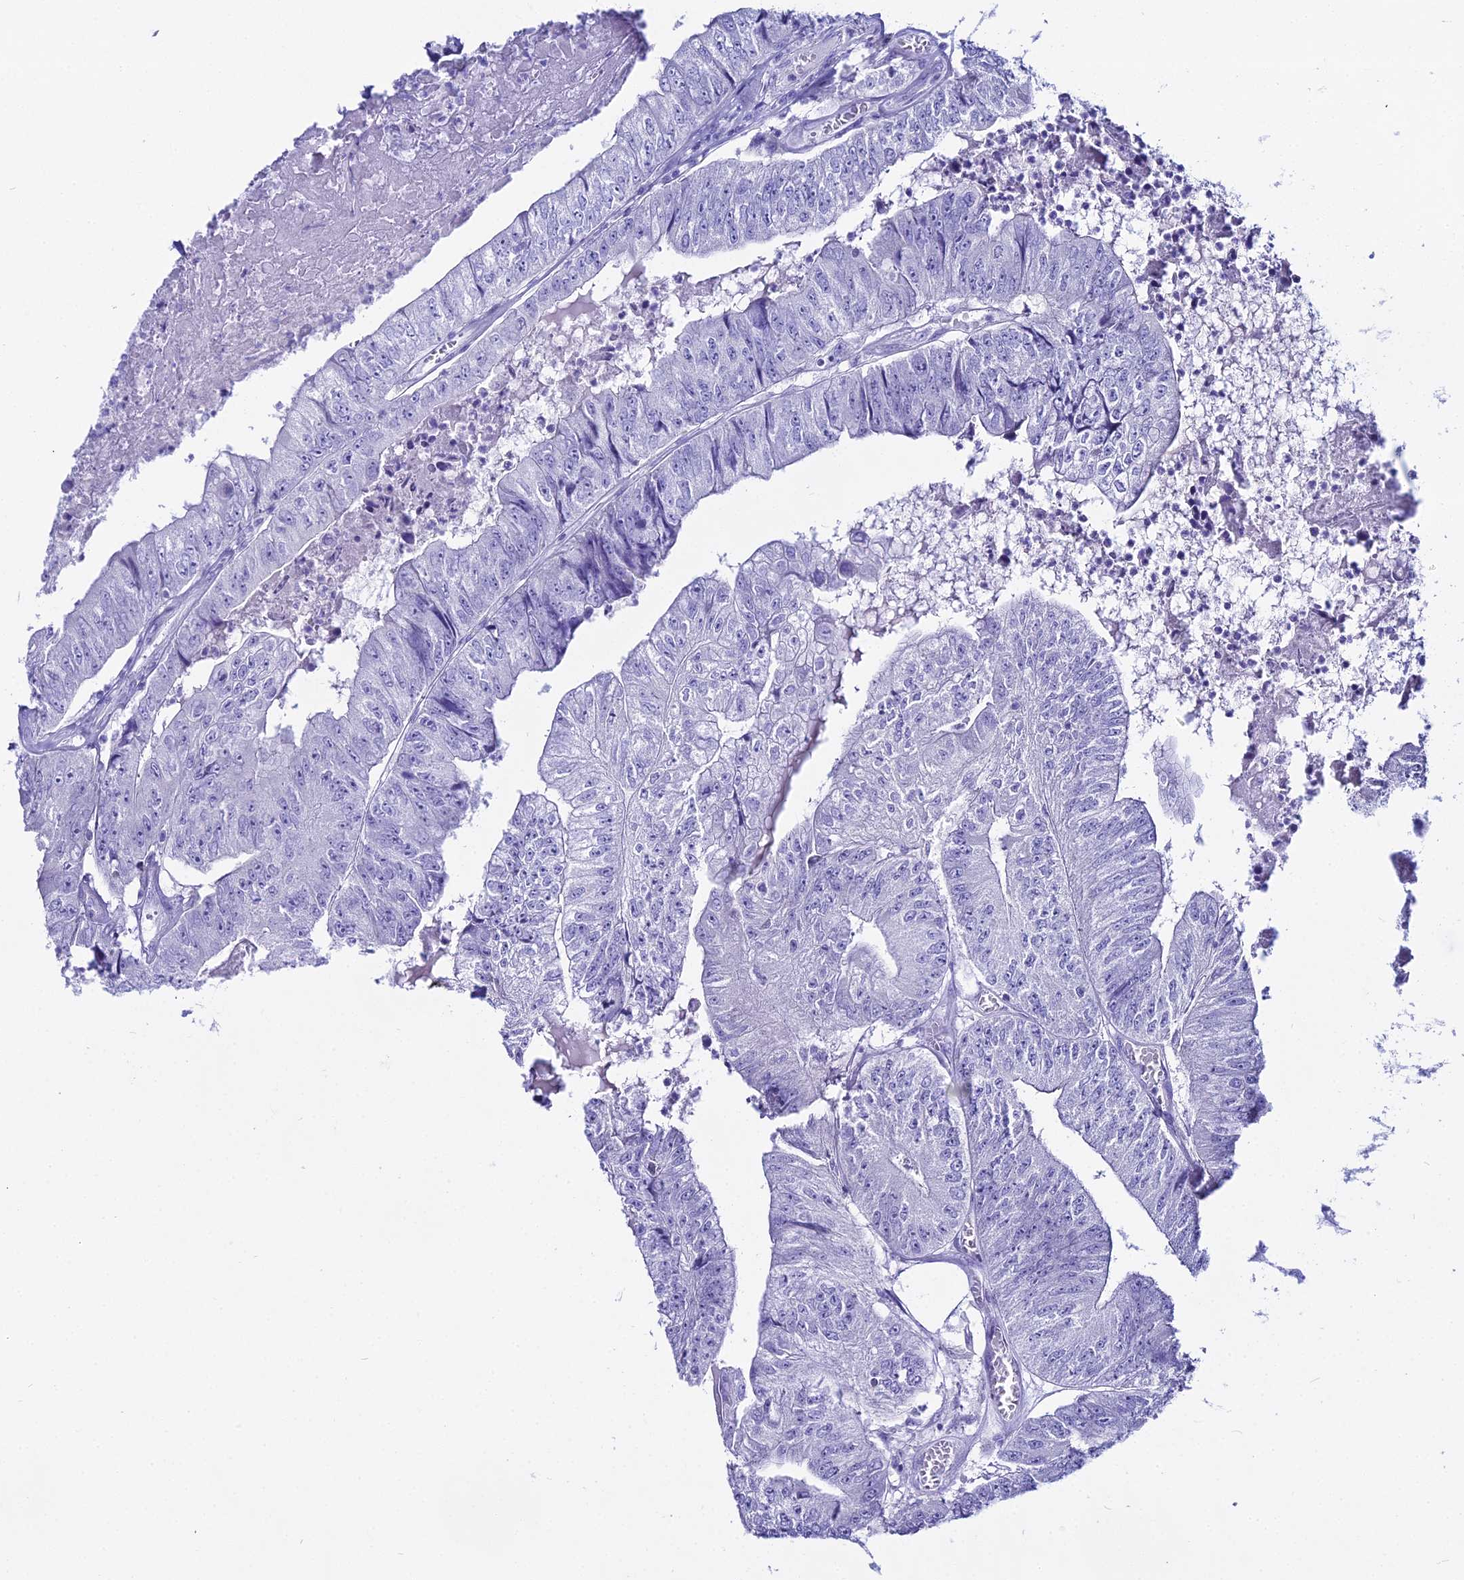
{"staining": {"intensity": "negative", "quantity": "none", "location": "none"}, "tissue": "colorectal cancer", "cell_type": "Tumor cells", "image_type": "cancer", "snomed": [{"axis": "morphology", "description": "Adenocarcinoma, NOS"}, {"axis": "topography", "description": "Colon"}], "caption": "This histopathology image is of colorectal adenocarcinoma stained with immunohistochemistry to label a protein in brown with the nuclei are counter-stained blue. There is no staining in tumor cells.", "gene": "CGB2", "patient": {"sex": "female", "age": 67}}